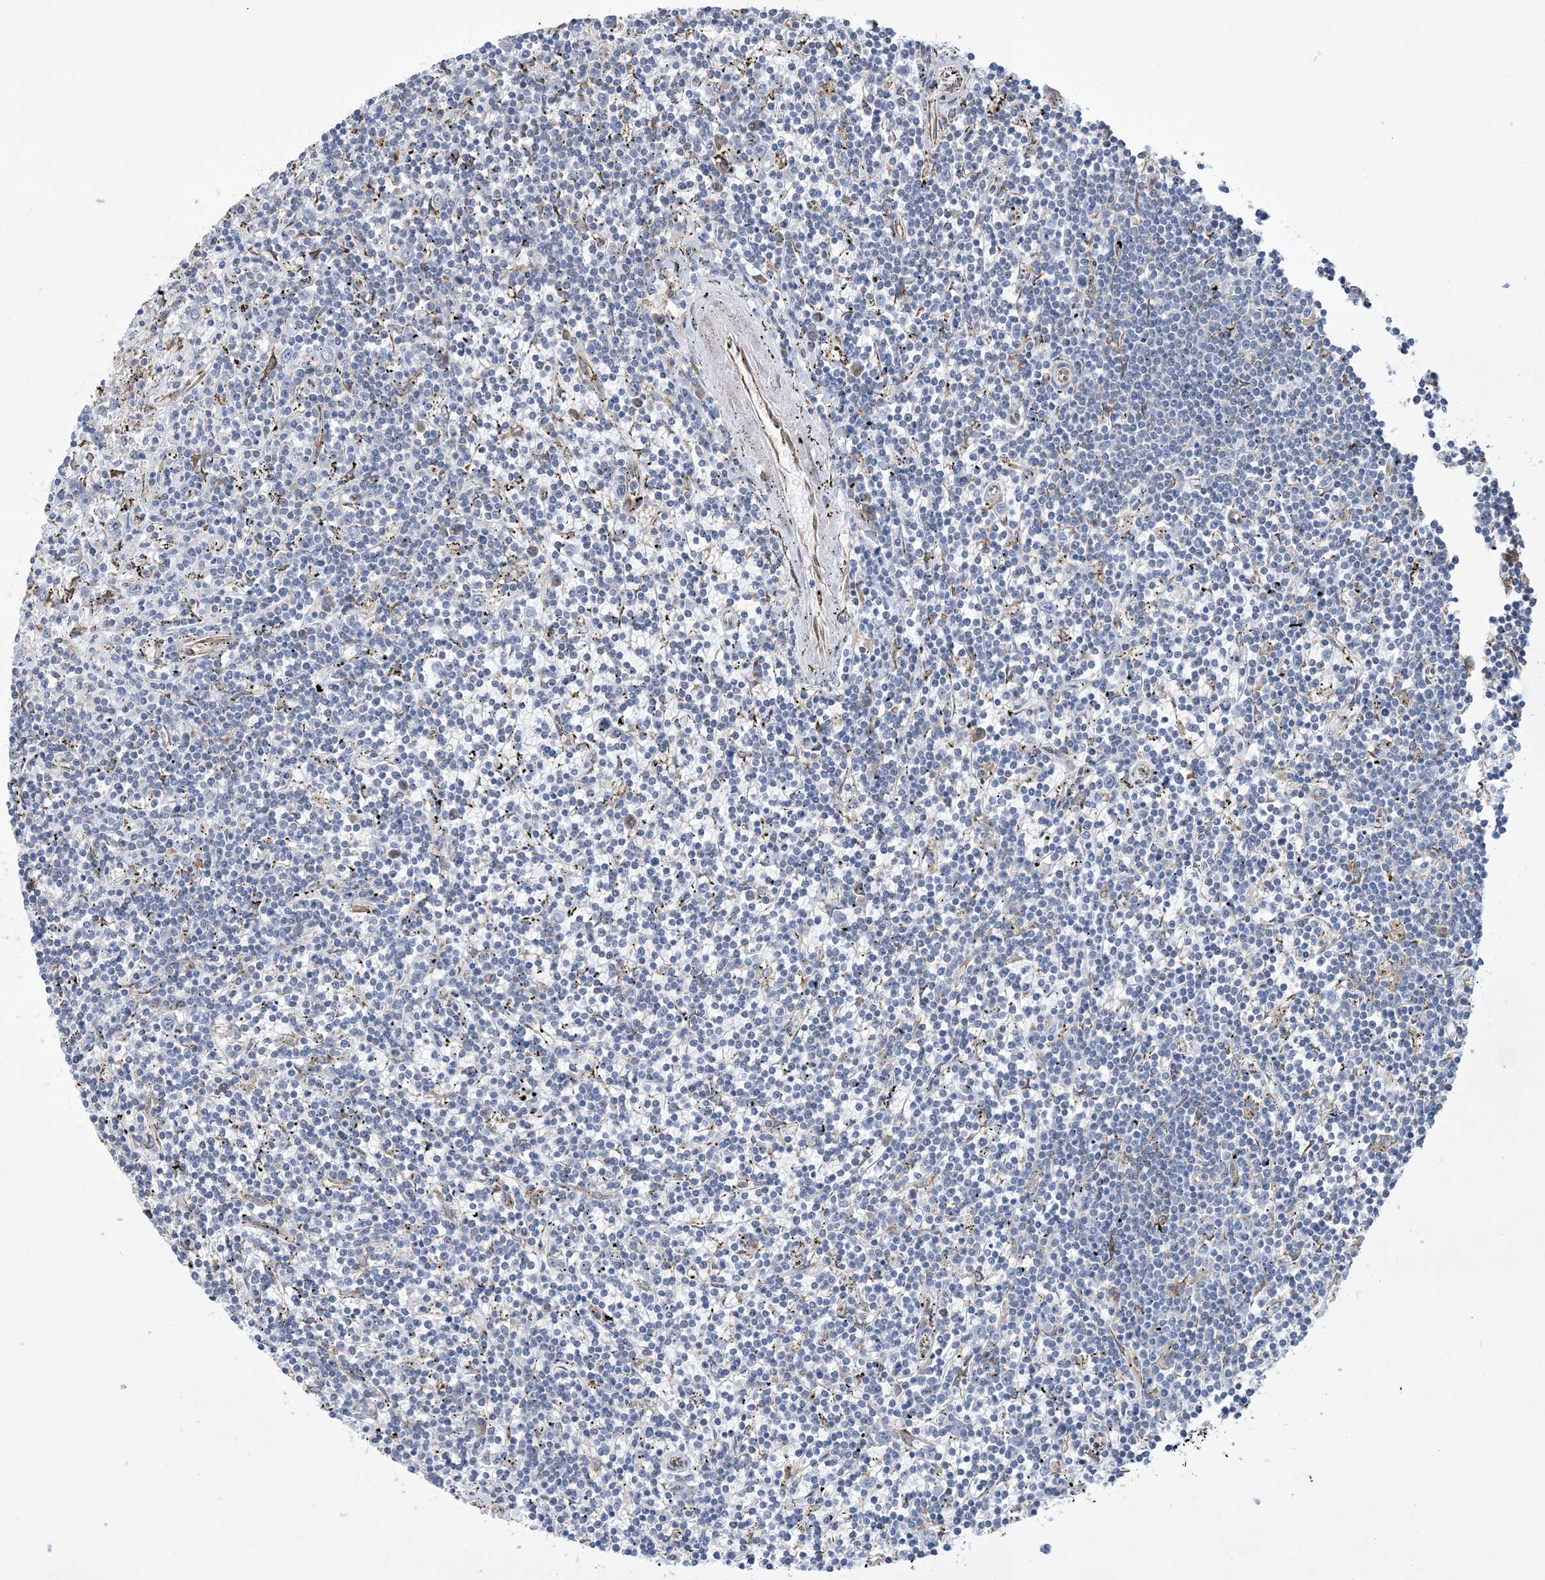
{"staining": {"intensity": "negative", "quantity": "none", "location": "none"}, "tissue": "lymphoma", "cell_type": "Tumor cells", "image_type": "cancer", "snomed": [{"axis": "morphology", "description": "Malignant lymphoma, non-Hodgkin's type, Low grade"}, {"axis": "topography", "description": "Spleen"}], "caption": "DAB (3,3'-diaminobenzidine) immunohistochemical staining of low-grade malignant lymphoma, non-Hodgkin's type shows no significant staining in tumor cells.", "gene": "CCDC14", "patient": {"sex": "male", "age": 76}}